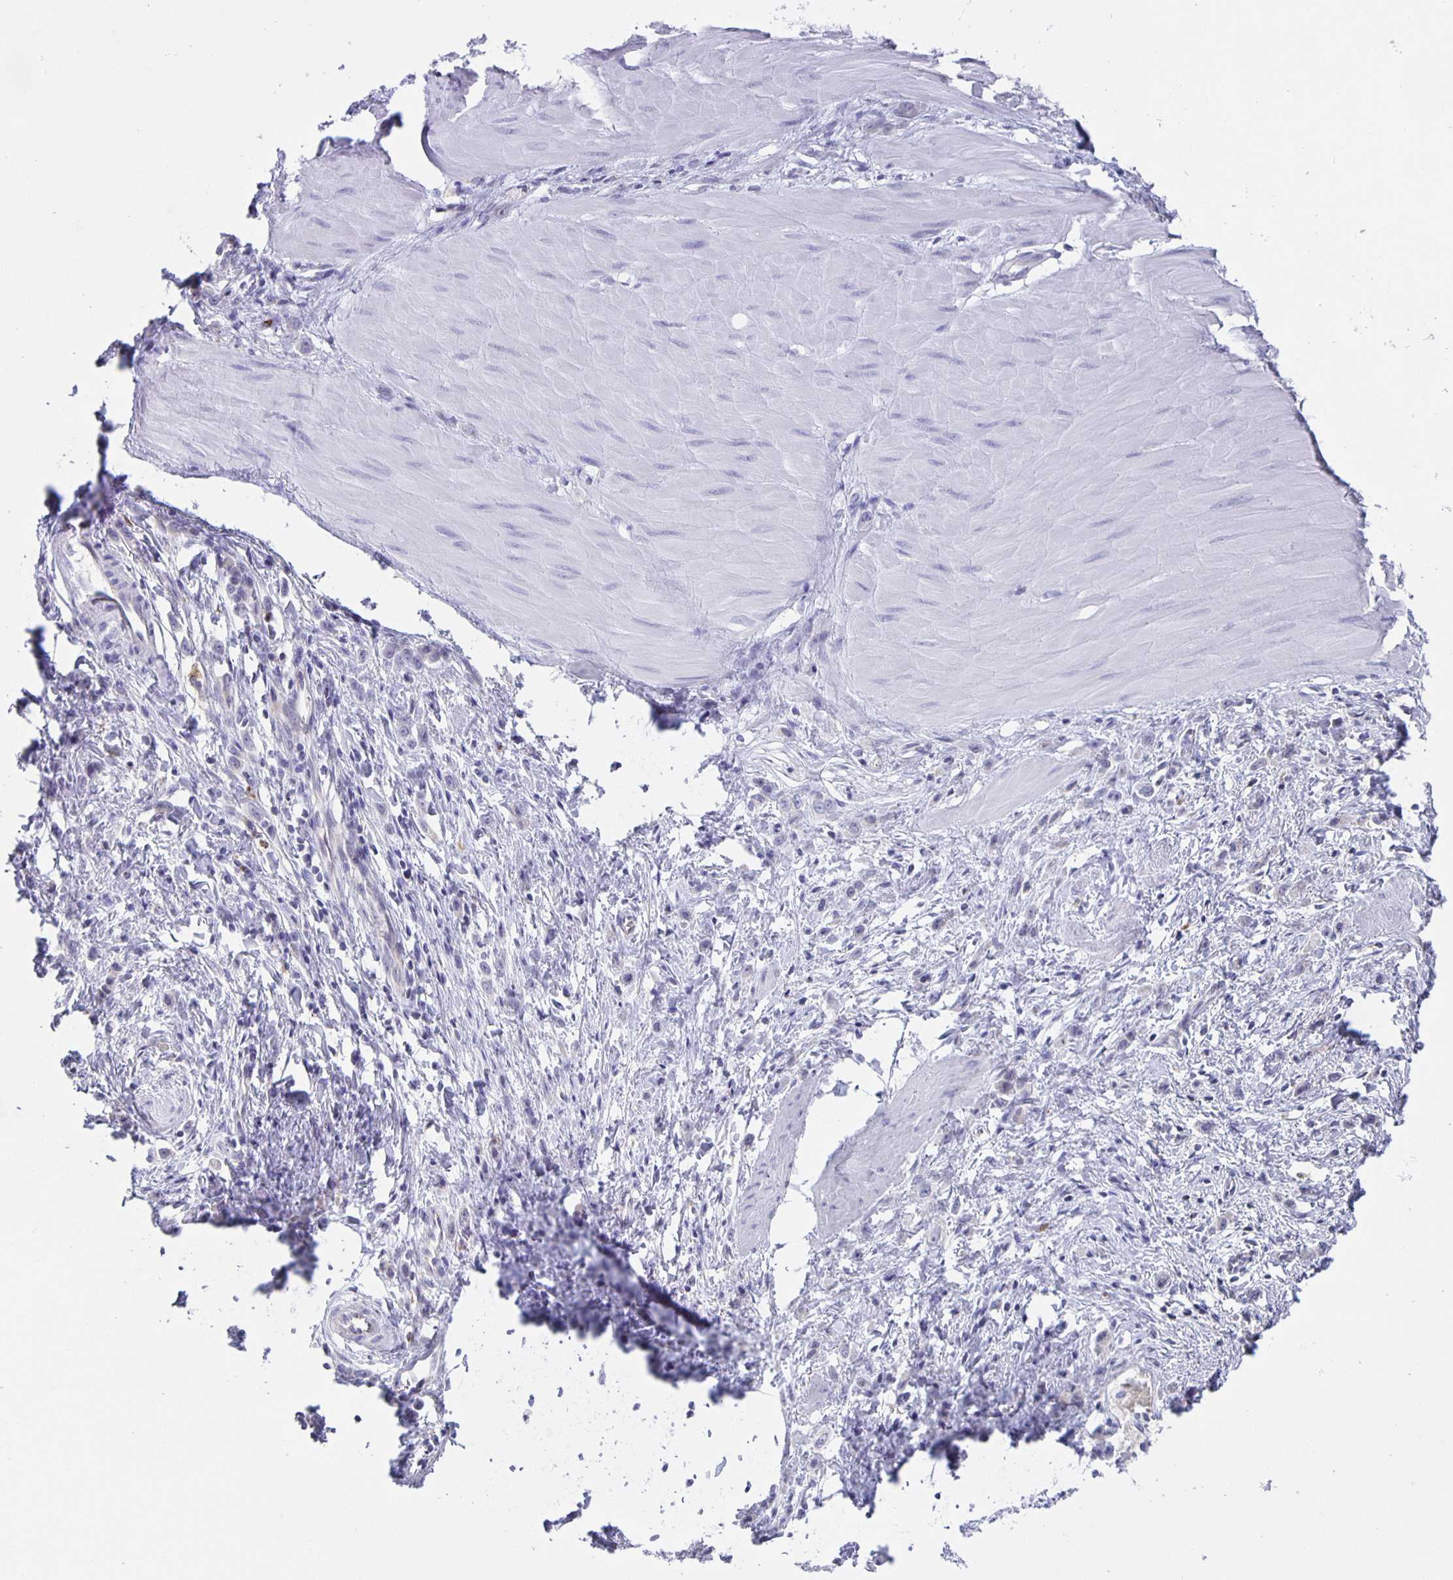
{"staining": {"intensity": "negative", "quantity": "none", "location": "none"}, "tissue": "stomach cancer", "cell_type": "Tumor cells", "image_type": "cancer", "snomed": [{"axis": "morphology", "description": "Adenocarcinoma, NOS"}, {"axis": "topography", "description": "Stomach"}], "caption": "IHC of human stomach cancer reveals no staining in tumor cells. (Immunohistochemistry (ihc), brightfield microscopy, high magnification).", "gene": "LIPA", "patient": {"sex": "male", "age": 47}}